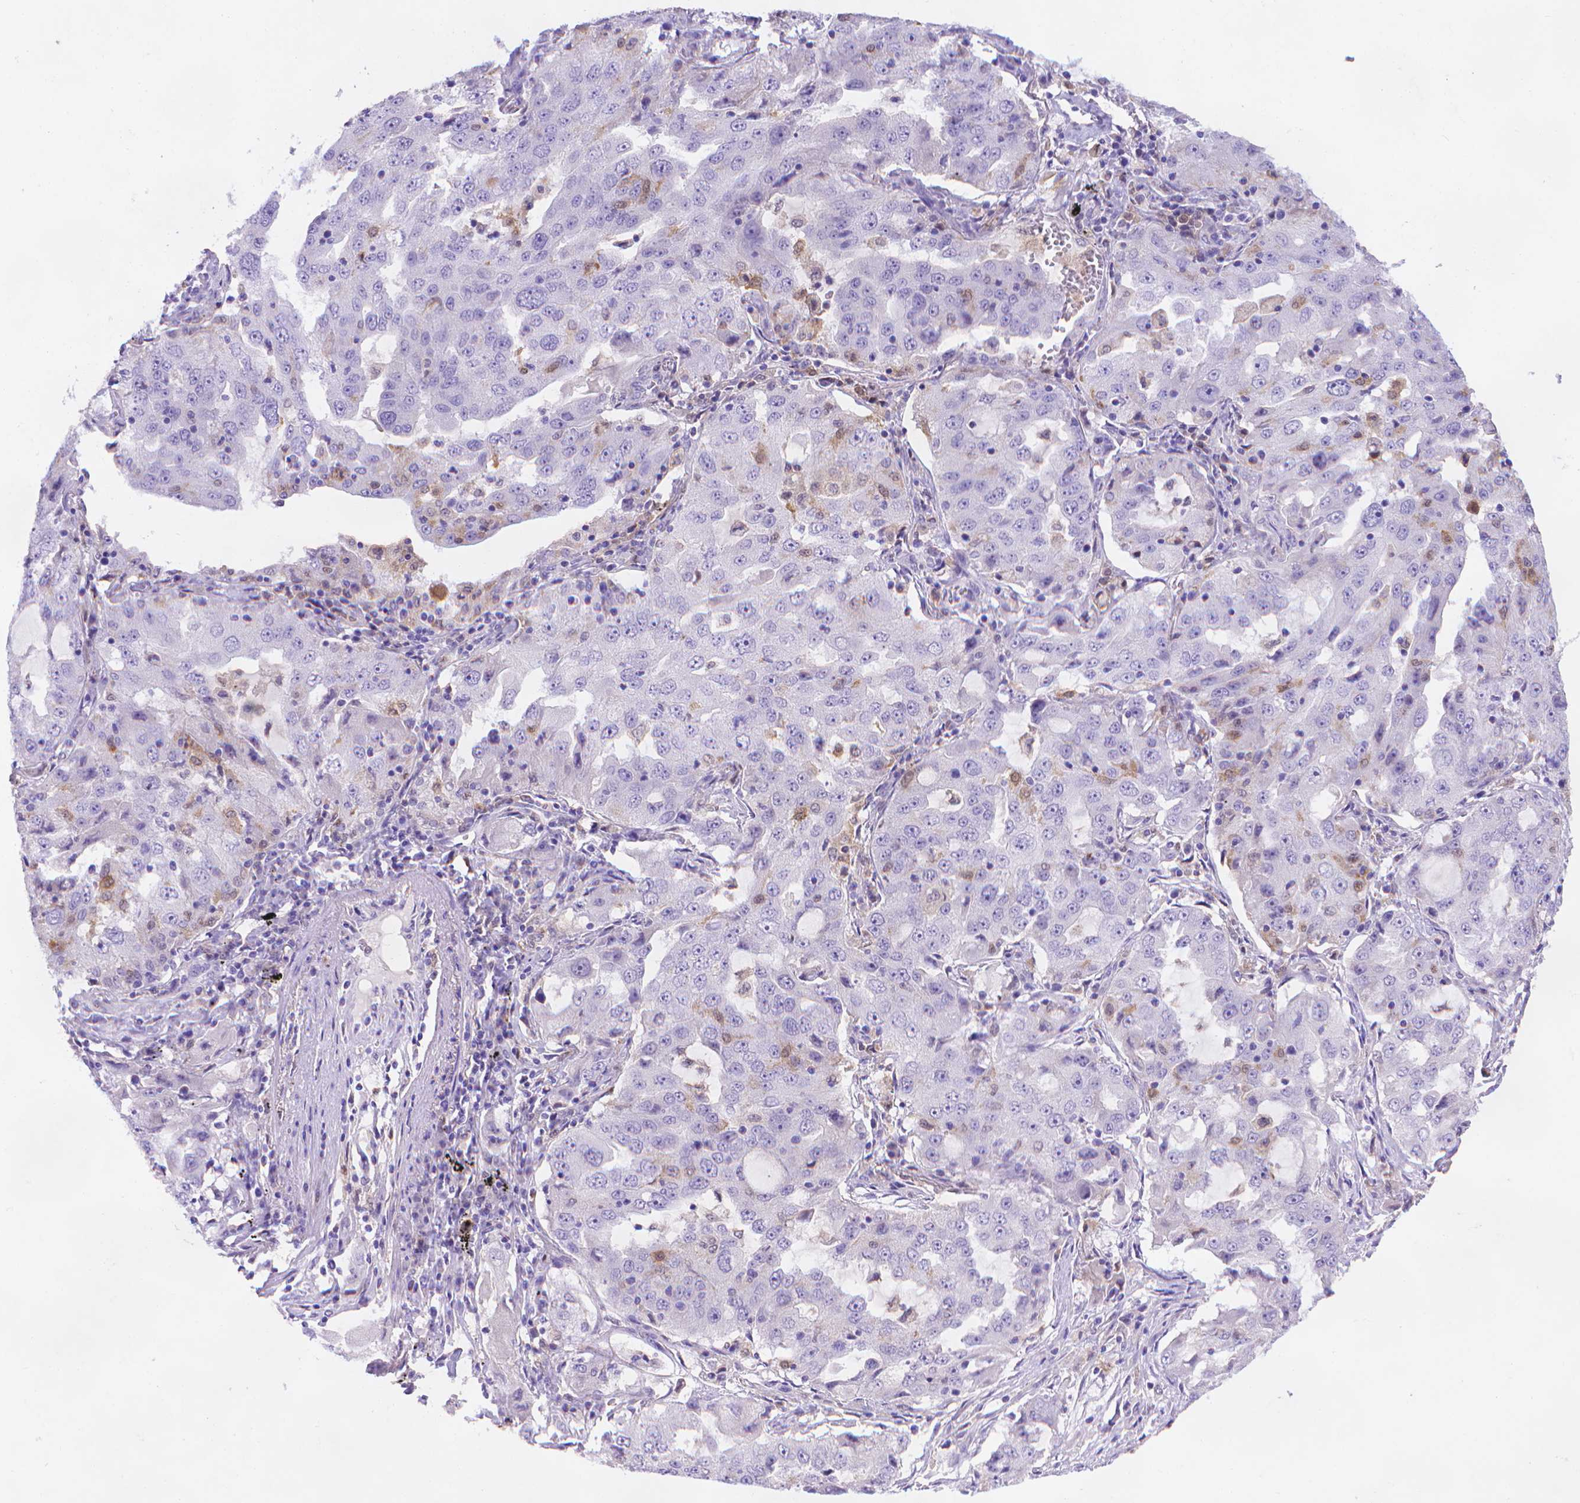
{"staining": {"intensity": "negative", "quantity": "none", "location": "none"}, "tissue": "lung cancer", "cell_type": "Tumor cells", "image_type": "cancer", "snomed": [{"axis": "morphology", "description": "Adenocarcinoma, NOS"}, {"axis": "topography", "description": "Lung"}], "caption": "This is a photomicrograph of IHC staining of adenocarcinoma (lung), which shows no positivity in tumor cells. (Stains: DAB immunohistochemistry with hematoxylin counter stain, Microscopy: brightfield microscopy at high magnification).", "gene": "FGD2", "patient": {"sex": "female", "age": 61}}